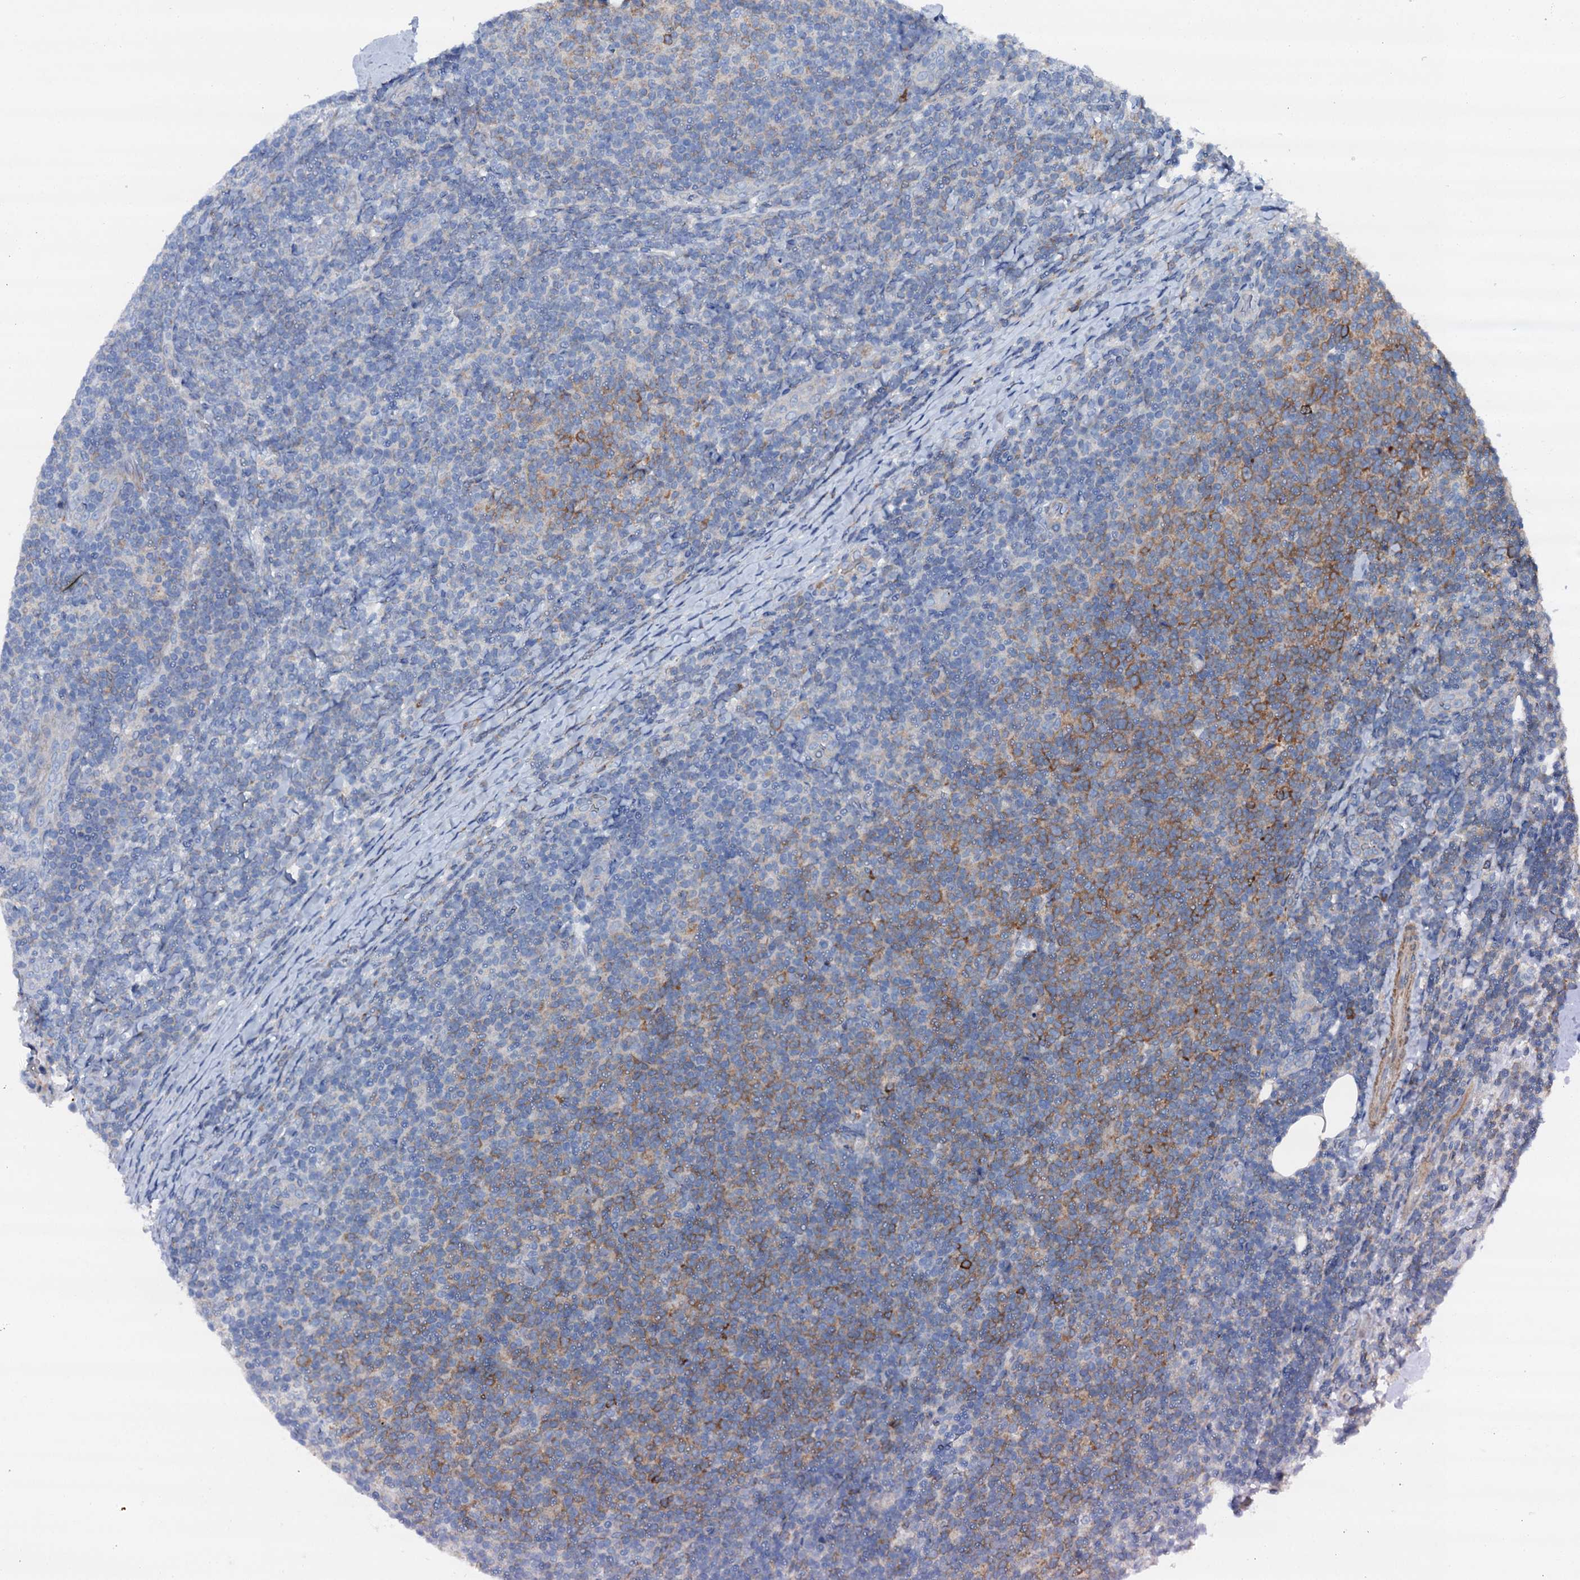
{"staining": {"intensity": "moderate", "quantity": "<25%", "location": "cytoplasmic/membranous"}, "tissue": "lymphoma", "cell_type": "Tumor cells", "image_type": "cancer", "snomed": [{"axis": "morphology", "description": "Malignant lymphoma, non-Hodgkin's type, Low grade"}, {"axis": "topography", "description": "Lymph node"}], "caption": "Tumor cells exhibit low levels of moderate cytoplasmic/membranous positivity in approximately <25% of cells in human lymphoma.", "gene": "GFOD2", "patient": {"sex": "male", "age": 66}}